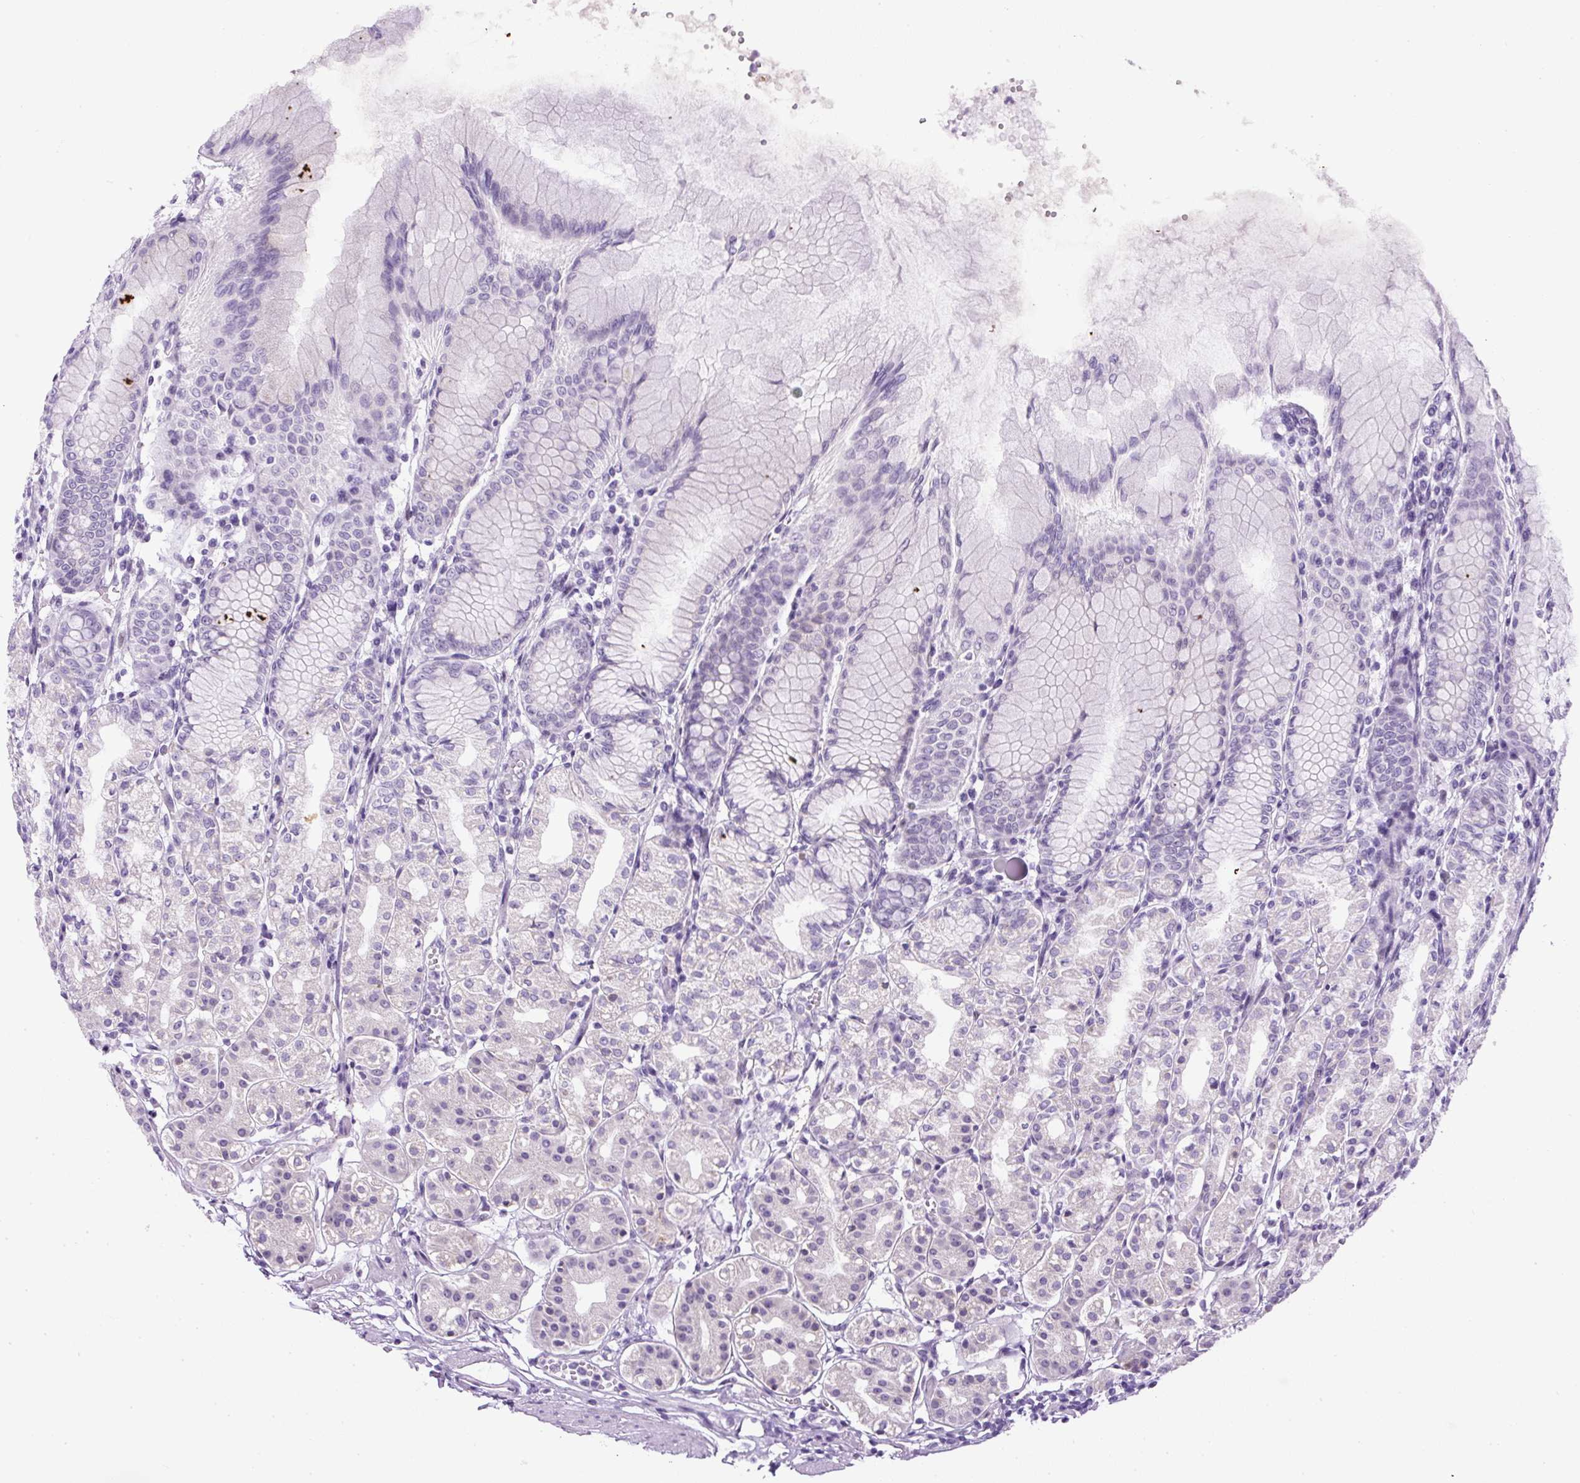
{"staining": {"intensity": "weak", "quantity": "<25%", "location": "cytoplasmic/membranous"}, "tissue": "stomach", "cell_type": "Glandular cells", "image_type": "normal", "snomed": [{"axis": "morphology", "description": "Normal tissue, NOS"}, {"axis": "topography", "description": "Stomach"}], "caption": "Immunohistochemical staining of unremarkable stomach exhibits no significant expression in glandular cells.", "gene": "RHBDD2", "patient": {"sex": "female", "age": 57}}